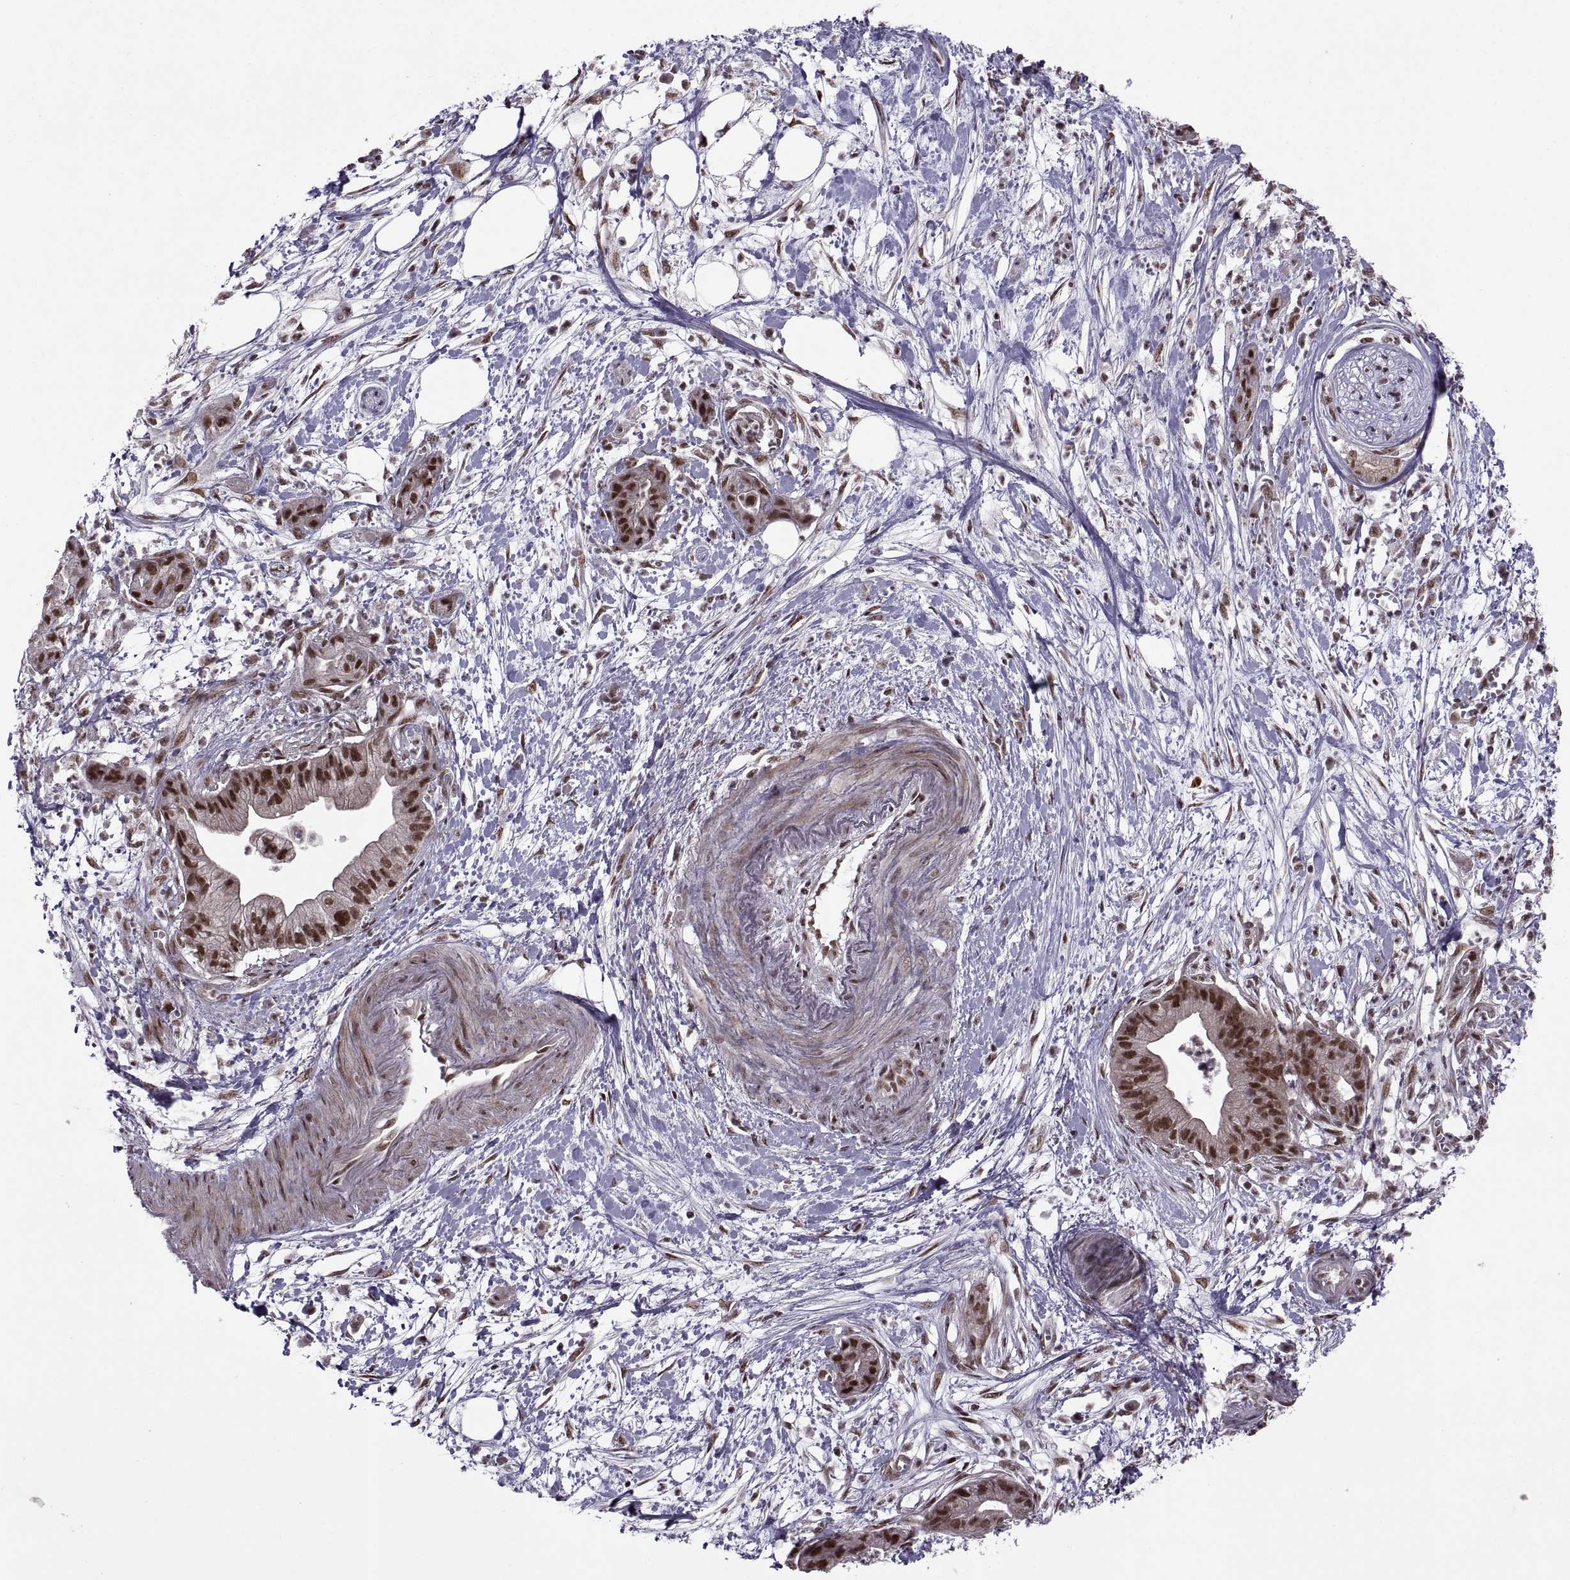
{"staining": {"intensity": "strong", "quantity": ">75%", "location": "nuclear"}, "tissue": "pancreatic cancer", "cell_type": "Tumor cells", "image_type": "cancer", "snomed": [{"axis": "morphology", "description": "Normal tissue, NOS"}, {"axis": "morphology", "description": "Adenocarcinoma, NOS"}, {"axis": "topography", "description": "Lymph node"}, {"axis": "topography", "description": "Pancreas"}], "caption": "Immunohistochemical staining of pancreatic cancer exhibits high levels of strong nuclear protein expression in about >75% of tumor cells.", "gene": "MT1E", "patient": {"sex": "female", "age": 58}}